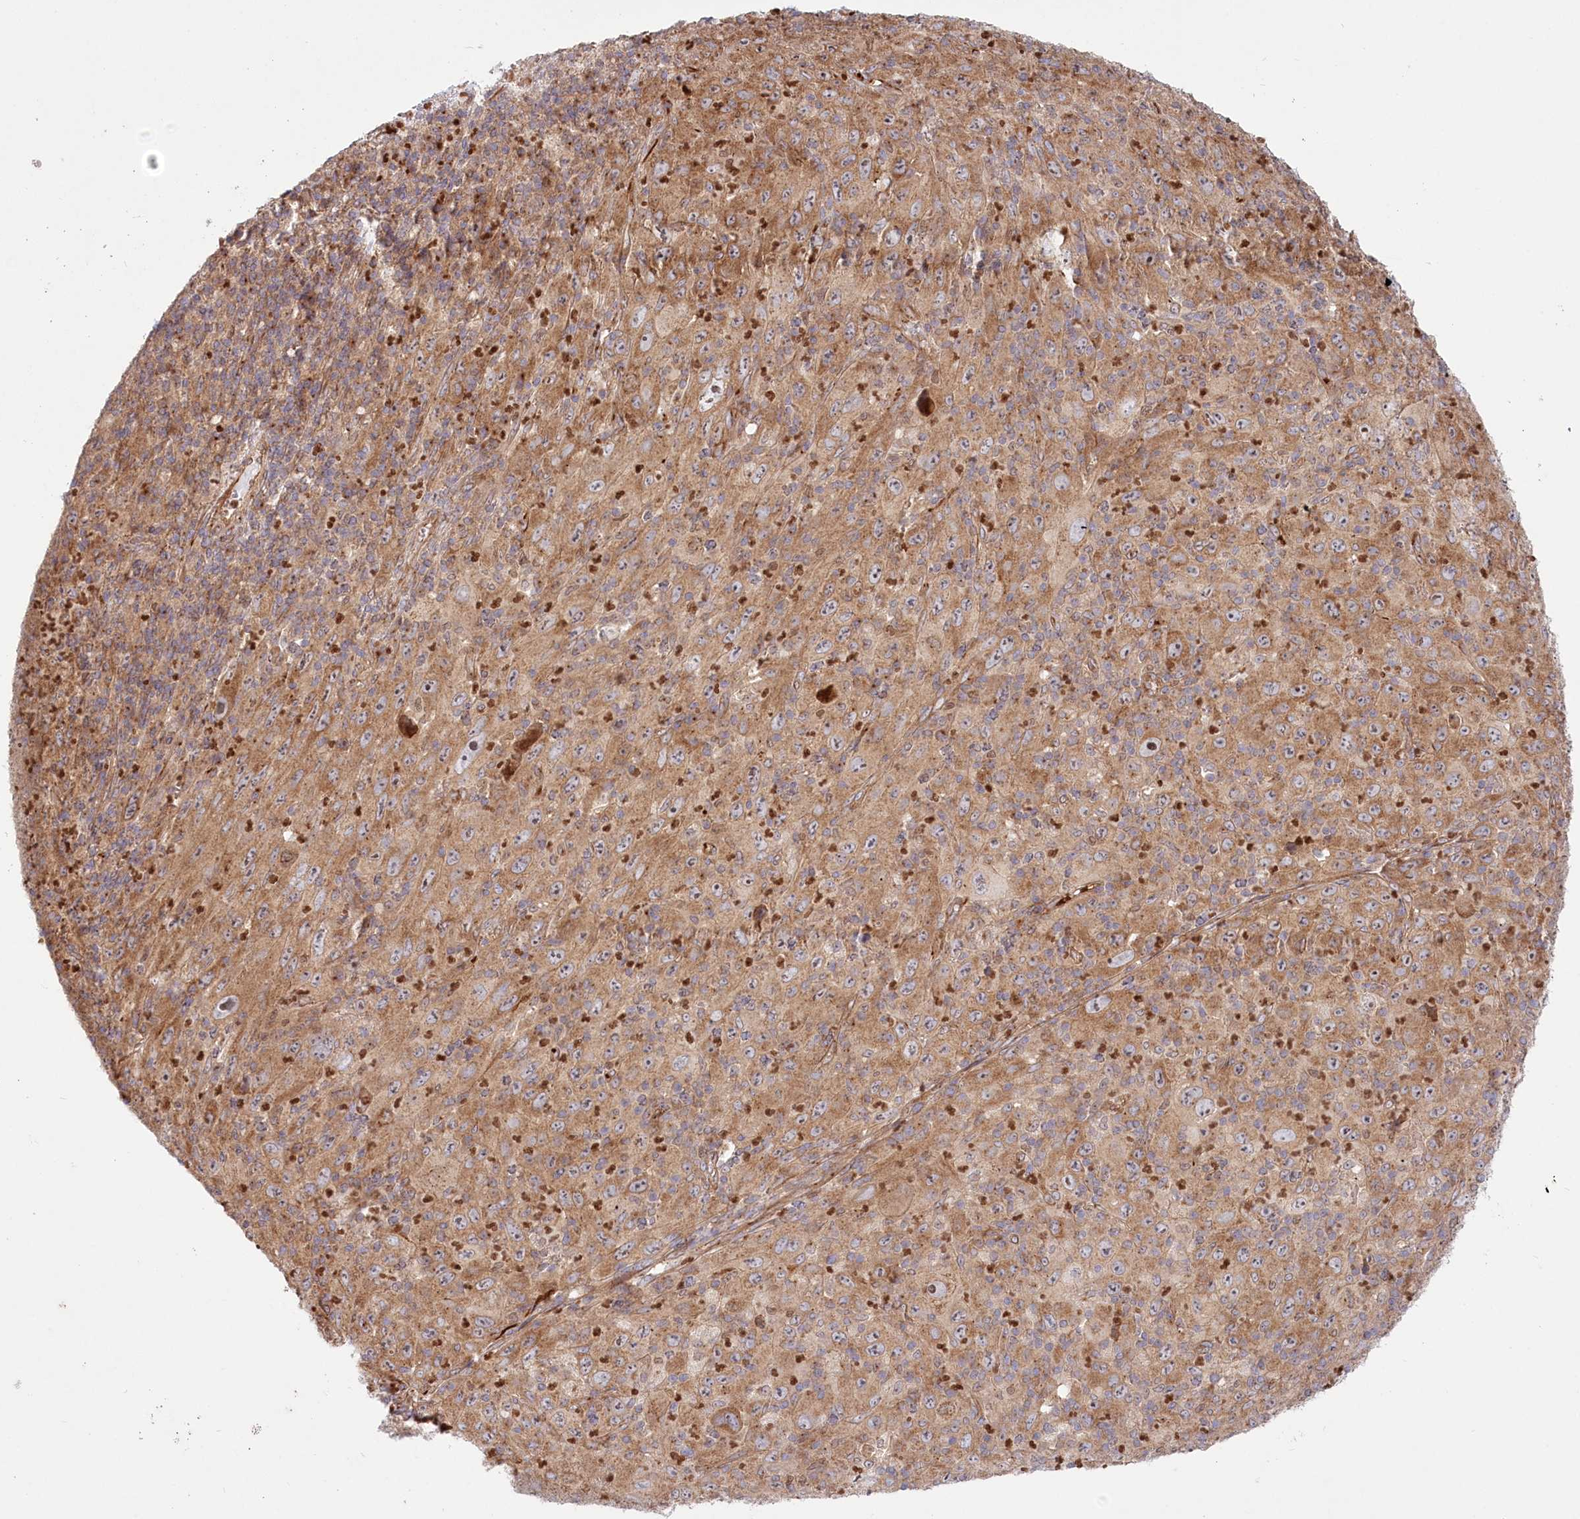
{"staining": {"intensity": "moderate", "quantity": ">75%", "location": "cytoplasmic/membranous"}, "tissue": "melanoma", "cell_type": "Tumor cells", "image_type": "cancer", "snomed": [{"axis": "morphology", "description": "Malignant melanoma, Metastatic site"}, {"axis": "topography", "description": "Skin"}], "caption": "An IHC image of neoplastic tissue is shown. Protein staining in brown labels moderate cytoplasmic/membranous positivity in melanoma within tumor cells.", "gene": "COMMD3", "patient": {"sex": "female", "age": 56}}